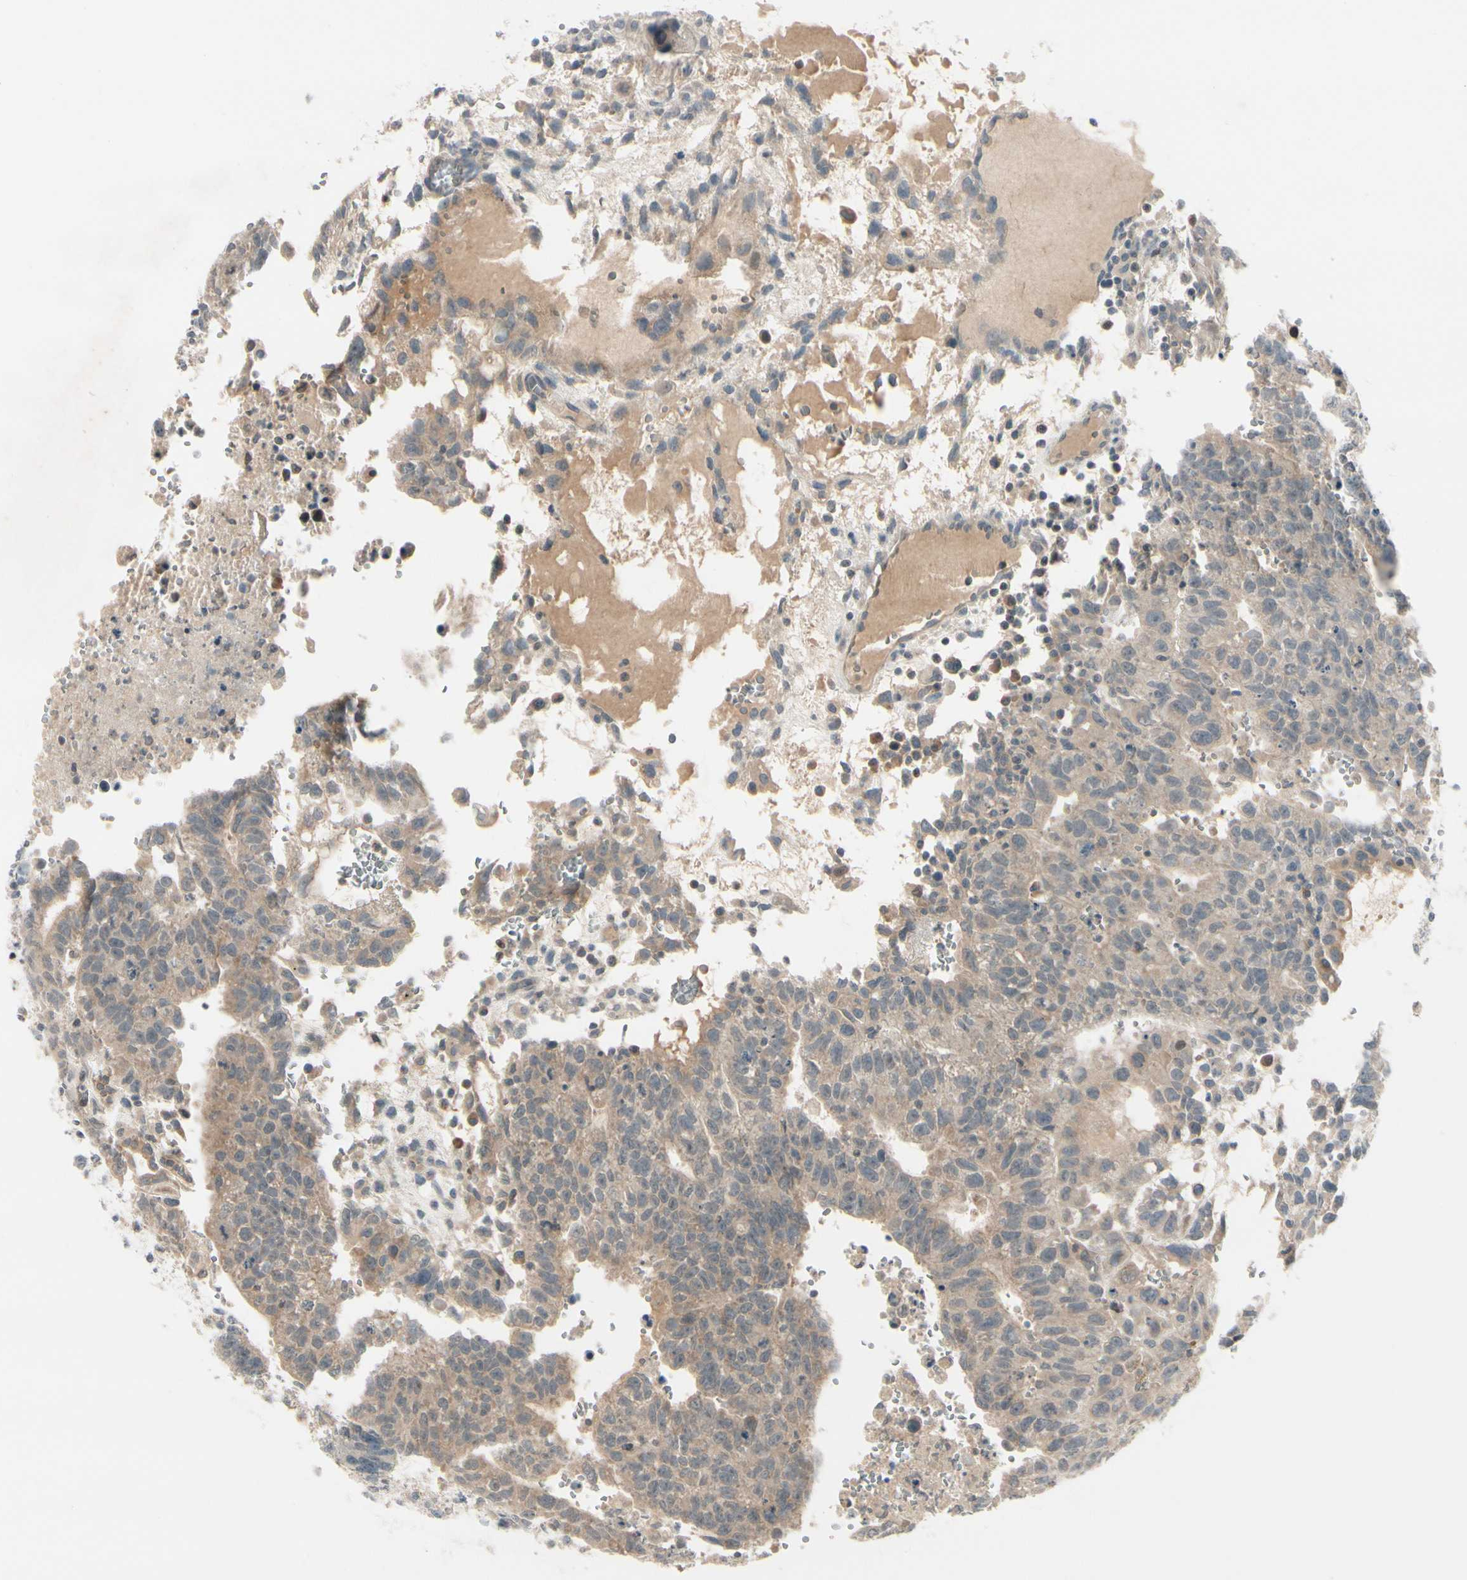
{"staining": {"intensity": "weak", "quantity": ">75%", "location": "cytoplasmic/membranous"}, "tissue": "testis cancer", "cell_type": "Tumor cells", "image_type": "cancer", "snomed": [{"axis": "morphology", "description": "Seminoma, NOS"}, {"axis": "morphology", "description": "Carcinoma, Embryonal, NOS"}, {"axis": "topography", "description": "Testis"}], "caption": "This micrograph displays immunohistochemistry (IHC) staining of human testis cancer, with low weak cytoplasmic/membranous expression in approximately >75% of tumor cells.", "gene": "FGF10", "patient": {"sex": "male", "age": 52}}